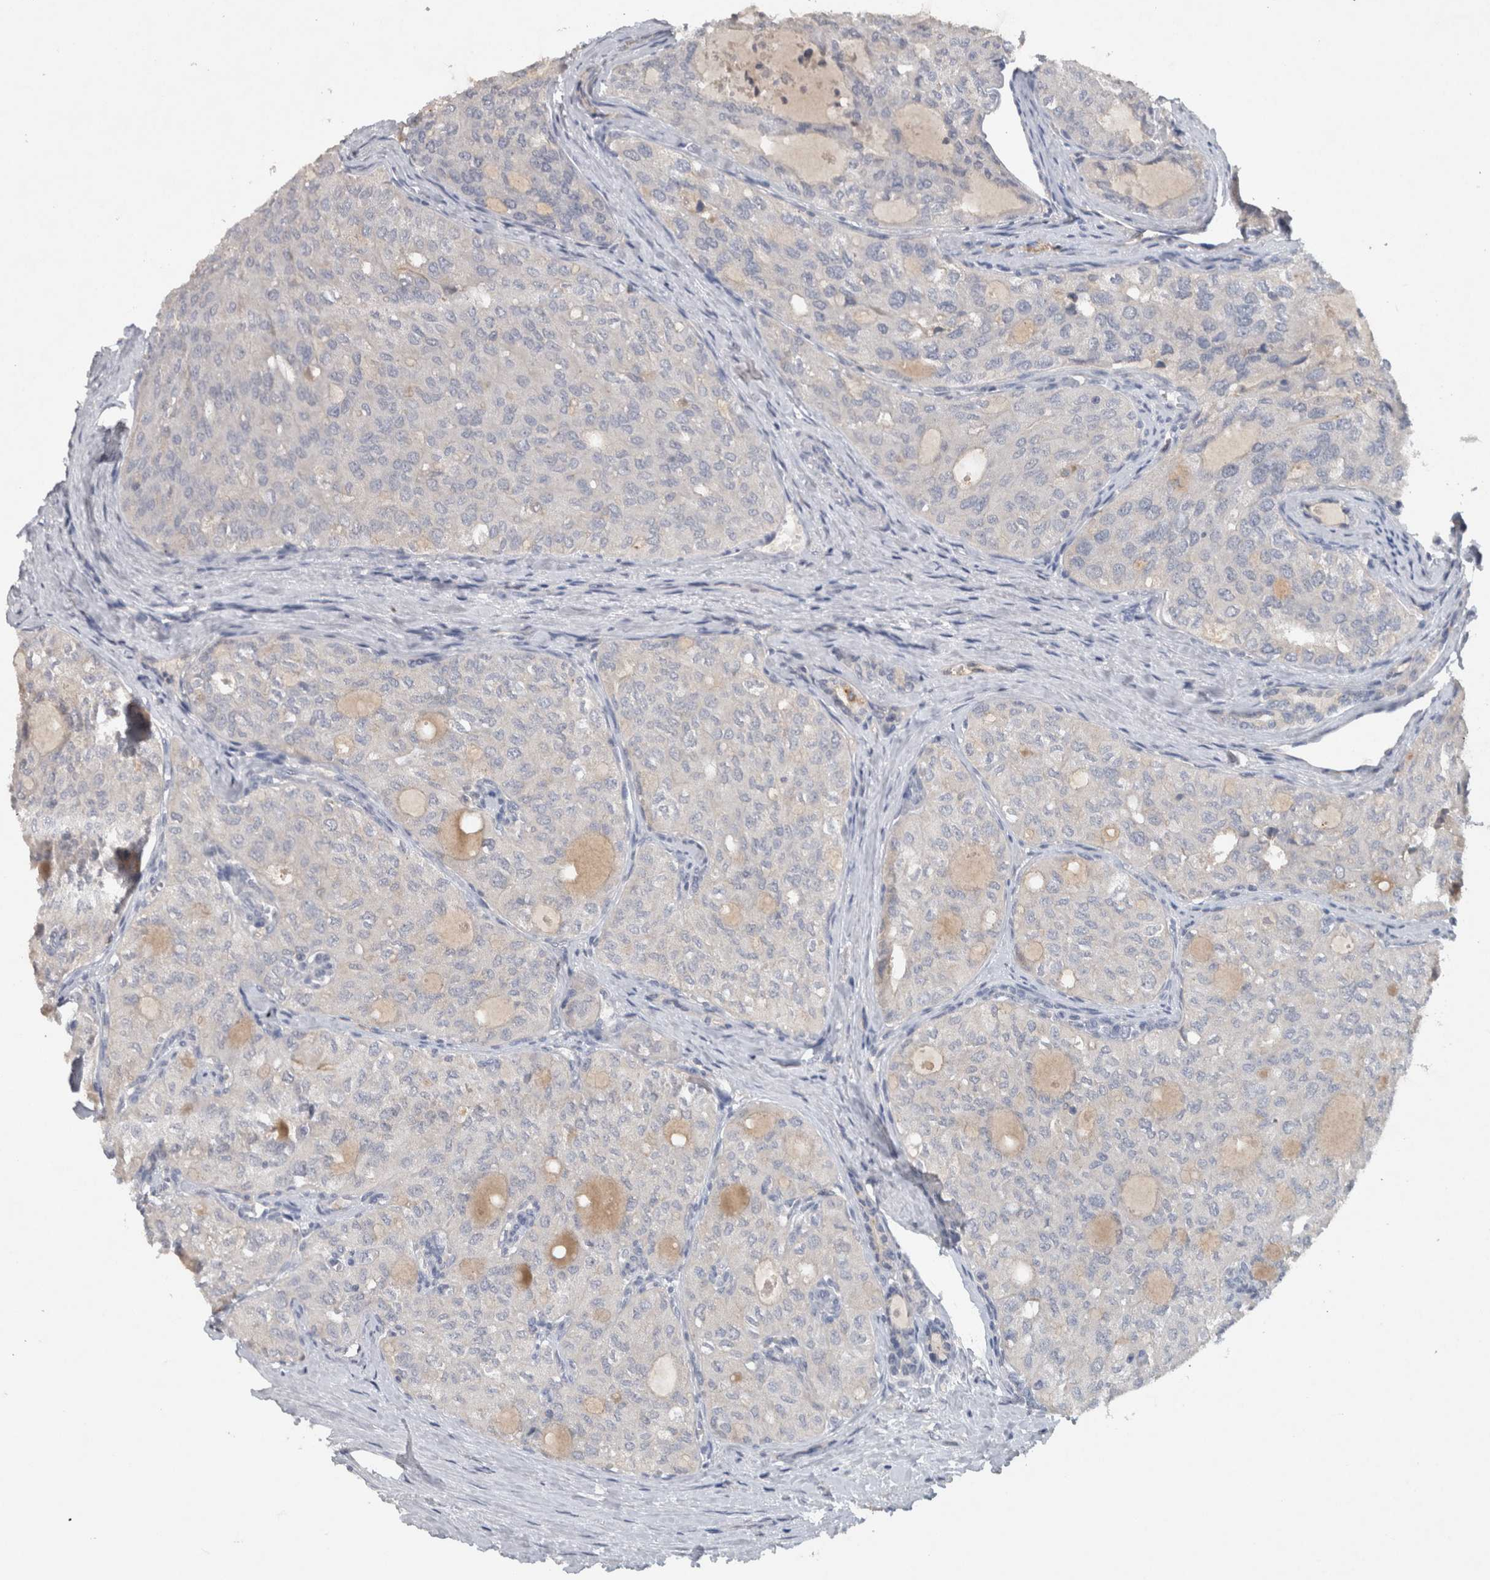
{"staining": {"intensity": "negative", "quantity": "none", "location": "none"}, "tissue": "thyroid cancer", "cell_type": "Tumor cells", "image_type": "cancer", "snomed": [{"axis": "morphology", "description": "Follicular adenoma carcinoma, NOS"}, {"axis": "topography", "description": "Thyroid gland"}], "caption": "IHC photomicrograph of human thyroid cancer stained for a protein (brown), which displays no expression in tumor cells.", "gene": "HEXD", "patient": {"sex": "male", "age": 75}}